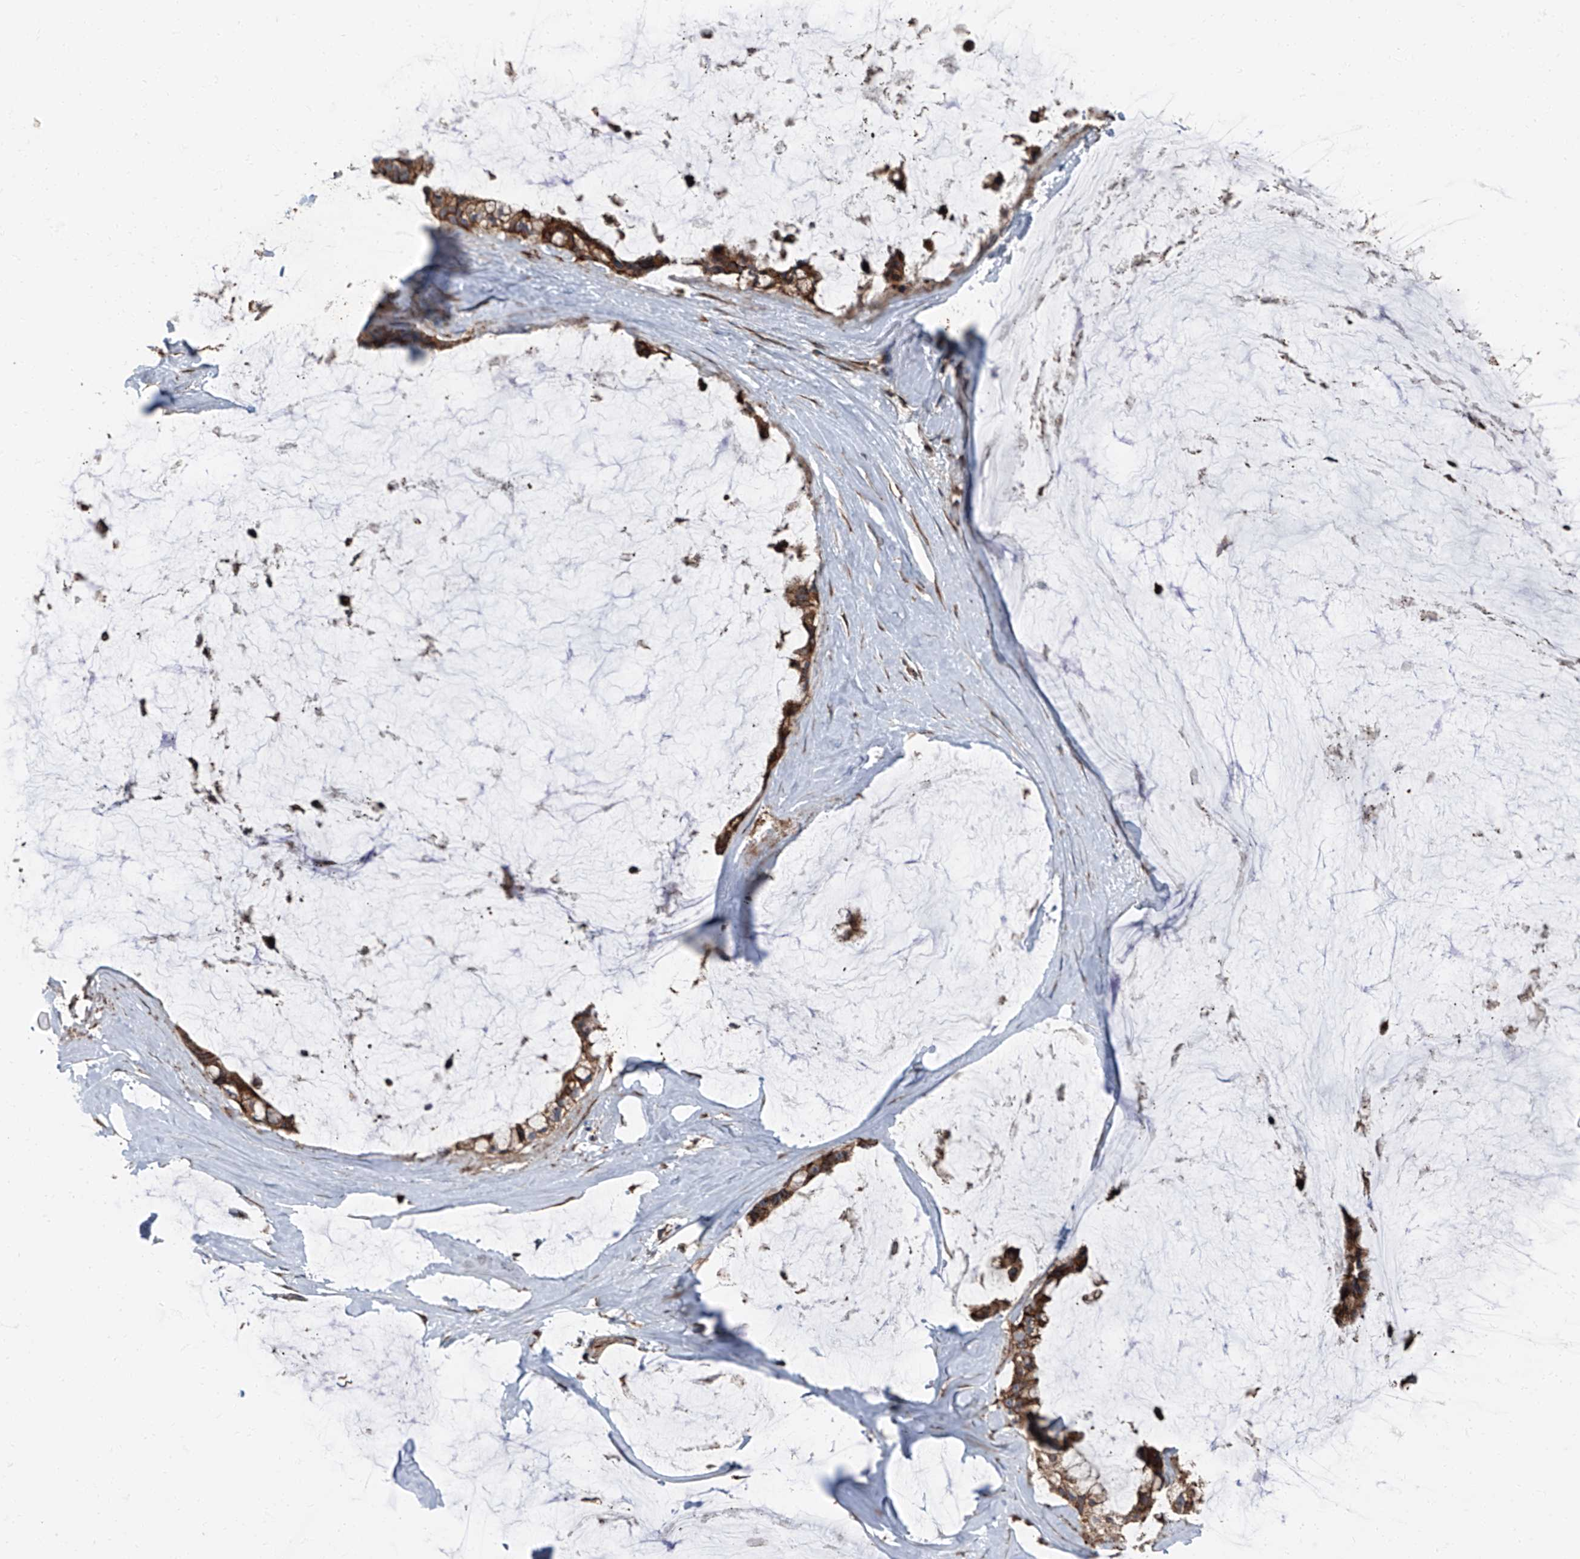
{"staining": {"intensity": "strong", "quantity": ">75%", "location": "cytoplasmic/membranous"}, "tissue": "ovarian cancer", "cell_type": "Tumor cells", "image_type": "cancer", "snomed": [{"axis": "morphology", "description": "Cystadenocarcinoma, mucinous, NOS"}, {"axis": "topography", "description": "Ovary"}], "caption": "Immunohistochemistry staining of ovarian cancer (mucinous cystadenocarcinoma), which reveals high levels of strong cytoplasmic/membranous staining in about >75% of tumor cells indicating strong cytoplasmic/membranous protein staining. The staining was performed using DAB (3,3'-diaminobenzidine) (brown) for protein detection and nuclei were counterstained in hematoxylin (blue).", "gene": "LIMK1", "patient": {"sex": "female", "age": 39}}